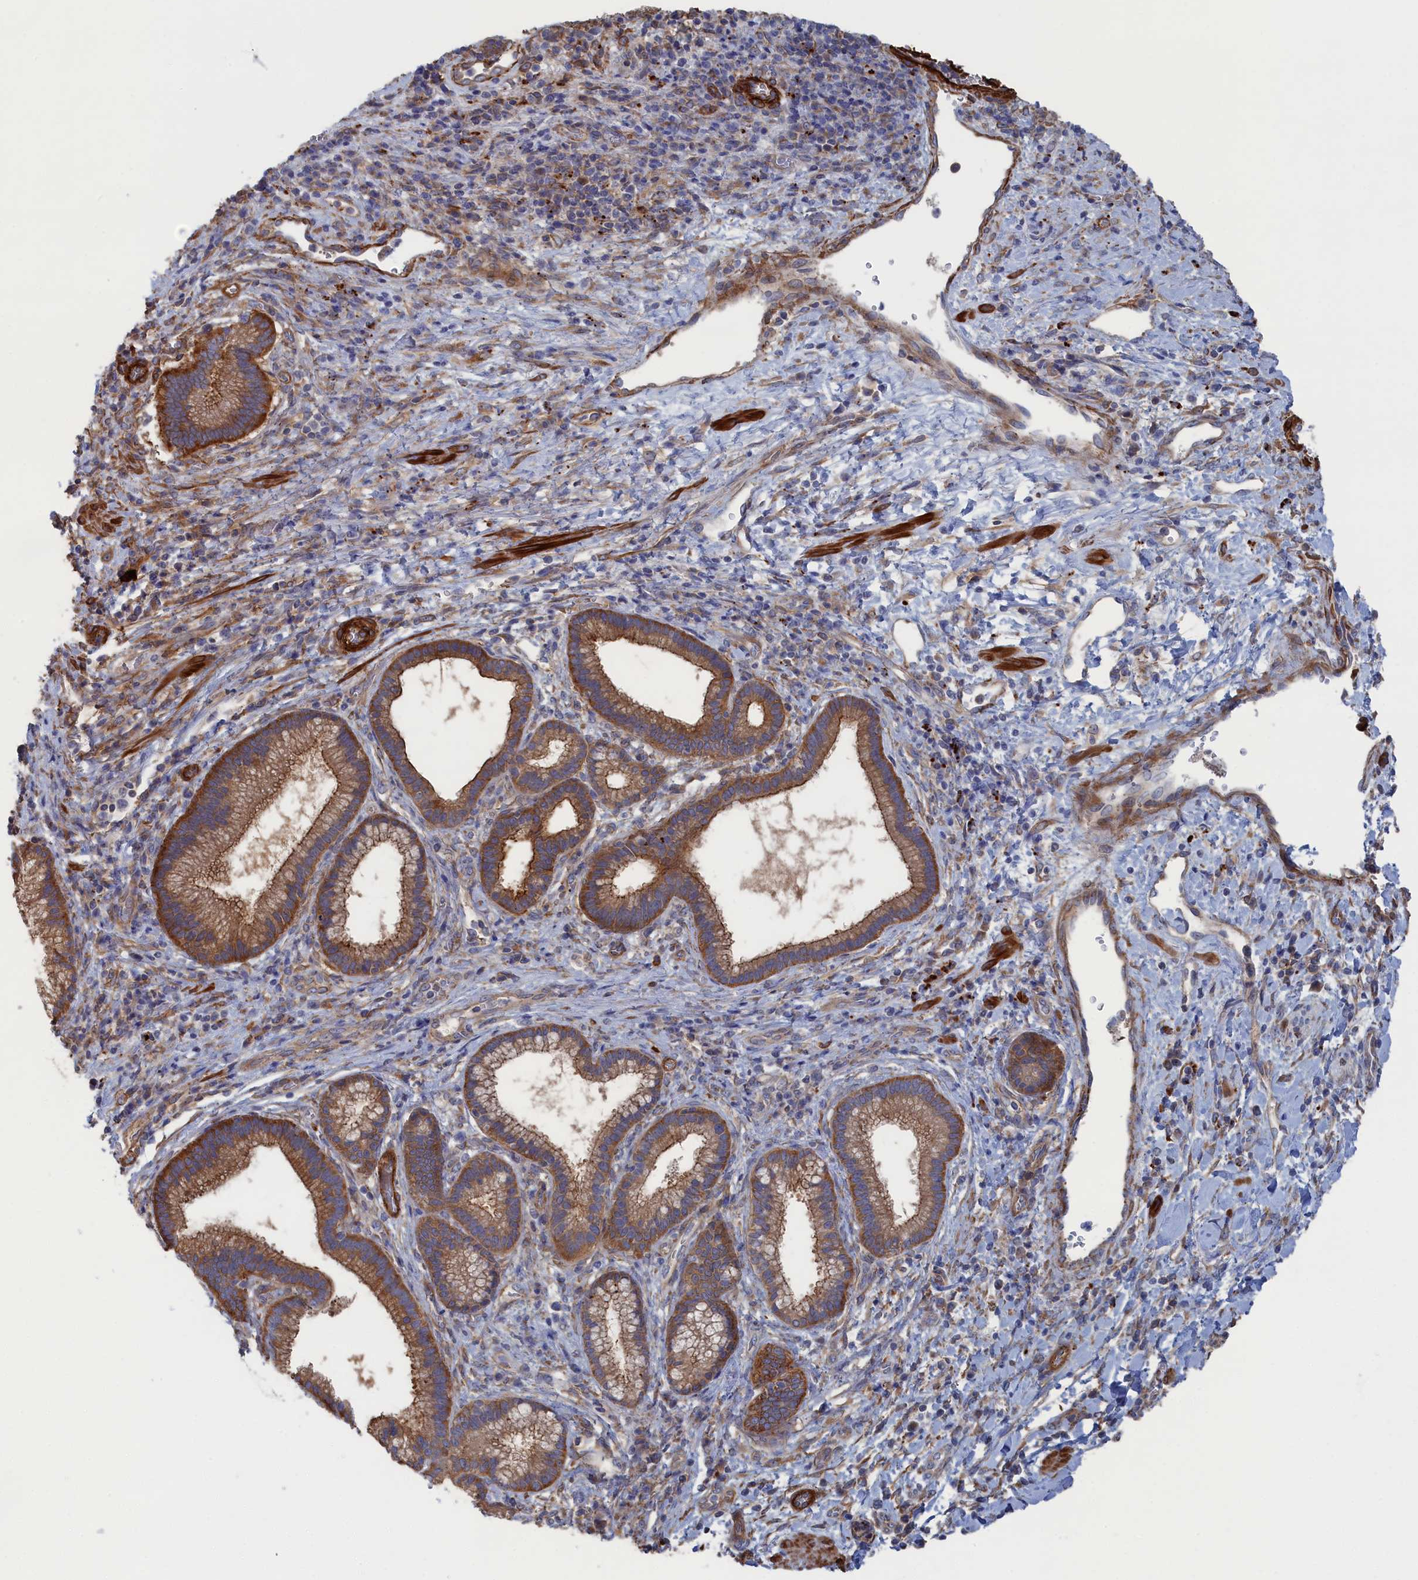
{"staining": {"intensity": "strong", "quantity": ">75%", "location": "cytoplasmic/membranous"}, "tissue": "pancreatic cancer", "cell_type": "Tumor cells", "image_type": "cancer", "snomed": [{"axis": "morphology", "description": "Normal tissue, NOS"}, {"axis": "morphology", "description": "Adenocarcinoma, NOS"}, {"axis": "topography", "description": "Pancreas"}], "caption": "Pancreatic cancer stained with DAB (3,3'-diaminobenzidine) IHC reveals high levels of strong cytoplasmic/membranous positivity in about >75% of tumor cells. (brown staining indicates protein expression, while blue staining denotes nuclei).", "gene": "FILIP1L", "patient": {"sex": "female", "age": 55}}